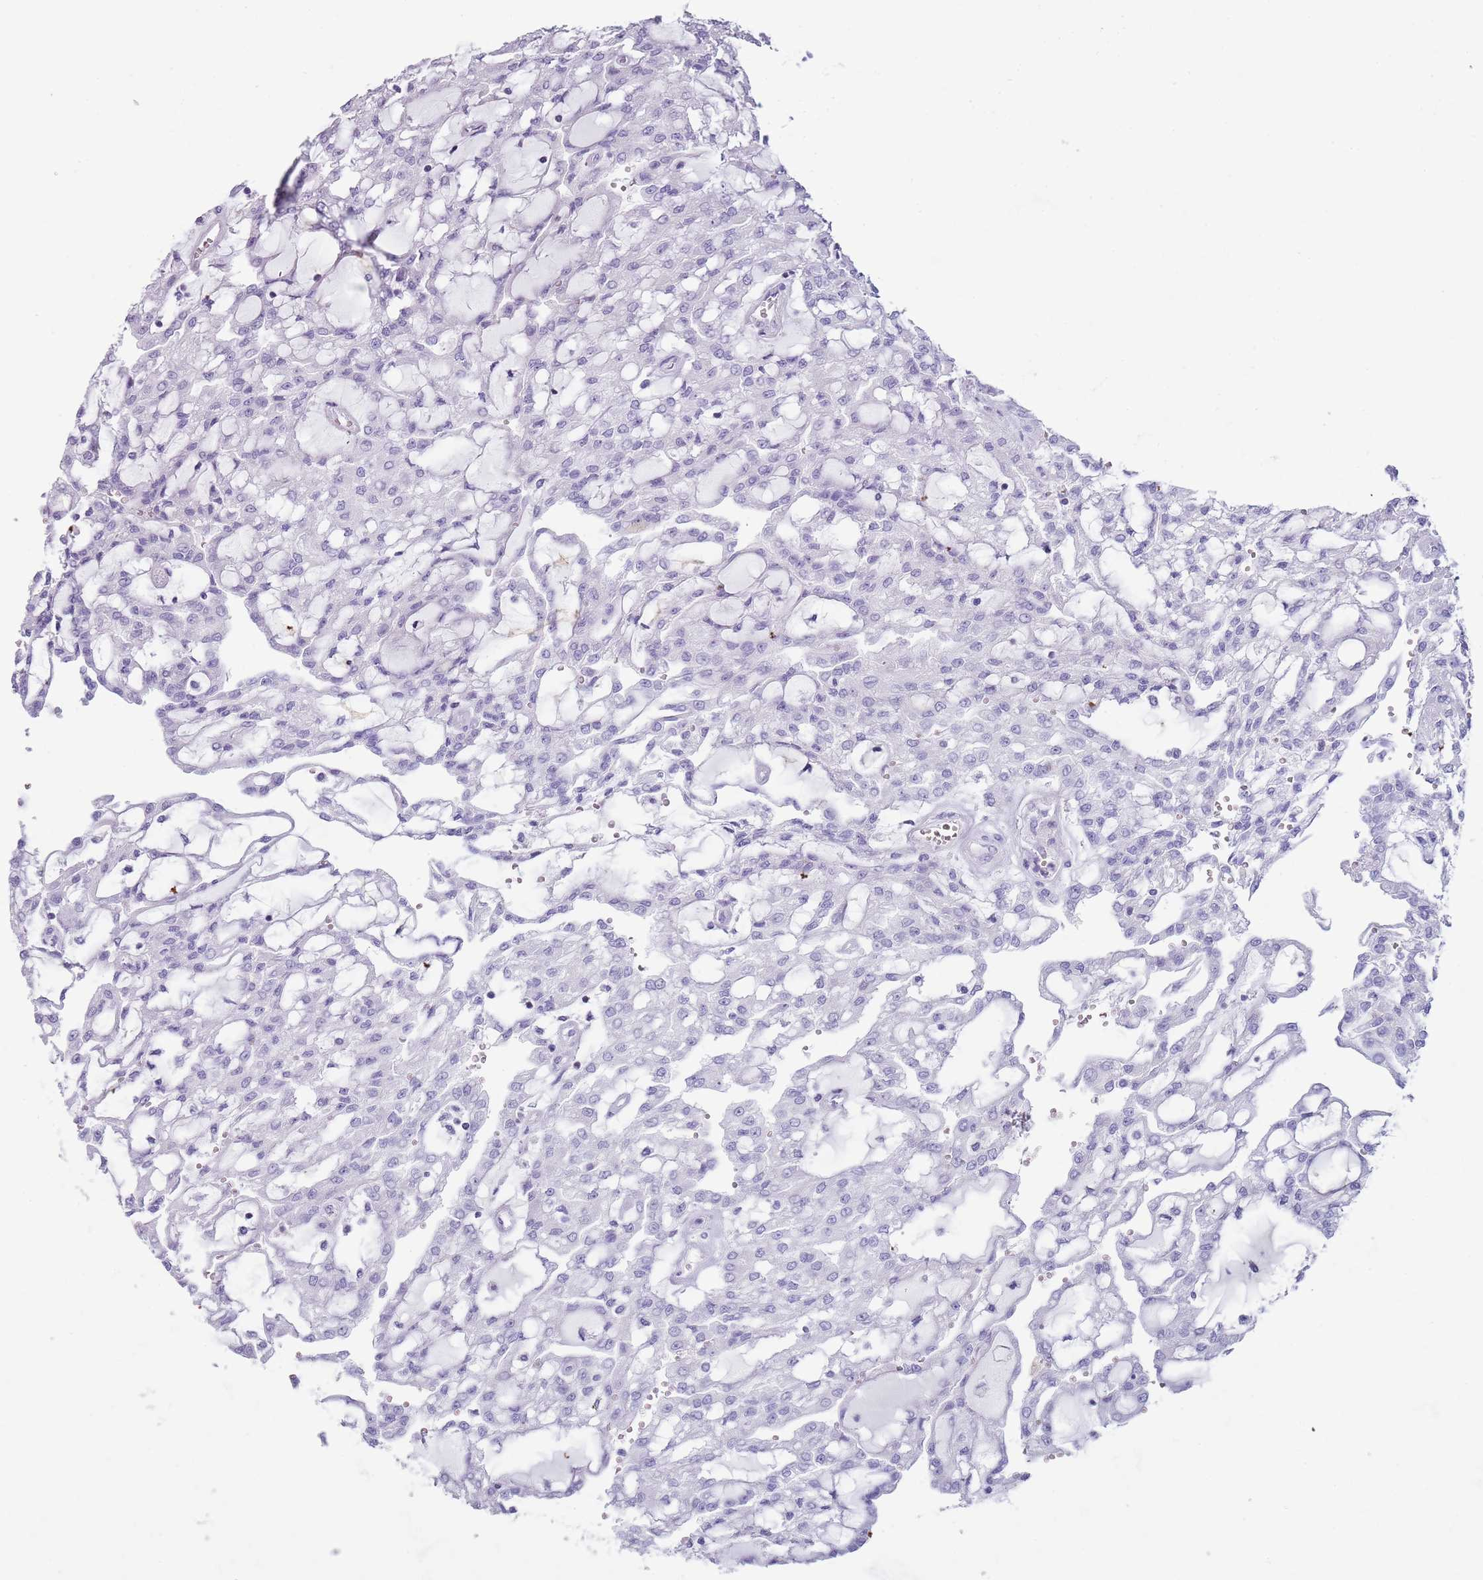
{"staining": {"intensity": "negative", "quantity": "none", "location": "none"}, "tissue": "renal cancer", "cell_type": "Tumor cells", "image_type": "cancer", "snomed": [{"axis": "morphology", "description": "Adenocarcinoma, NOS"}, {"axis": "topography", "description": "Kidney"}], "caption": "IHC of renal cancer shows no expression in tumor cells.", "gene": "NBPF20", "patient": {"sex": "male", "age": 63}}